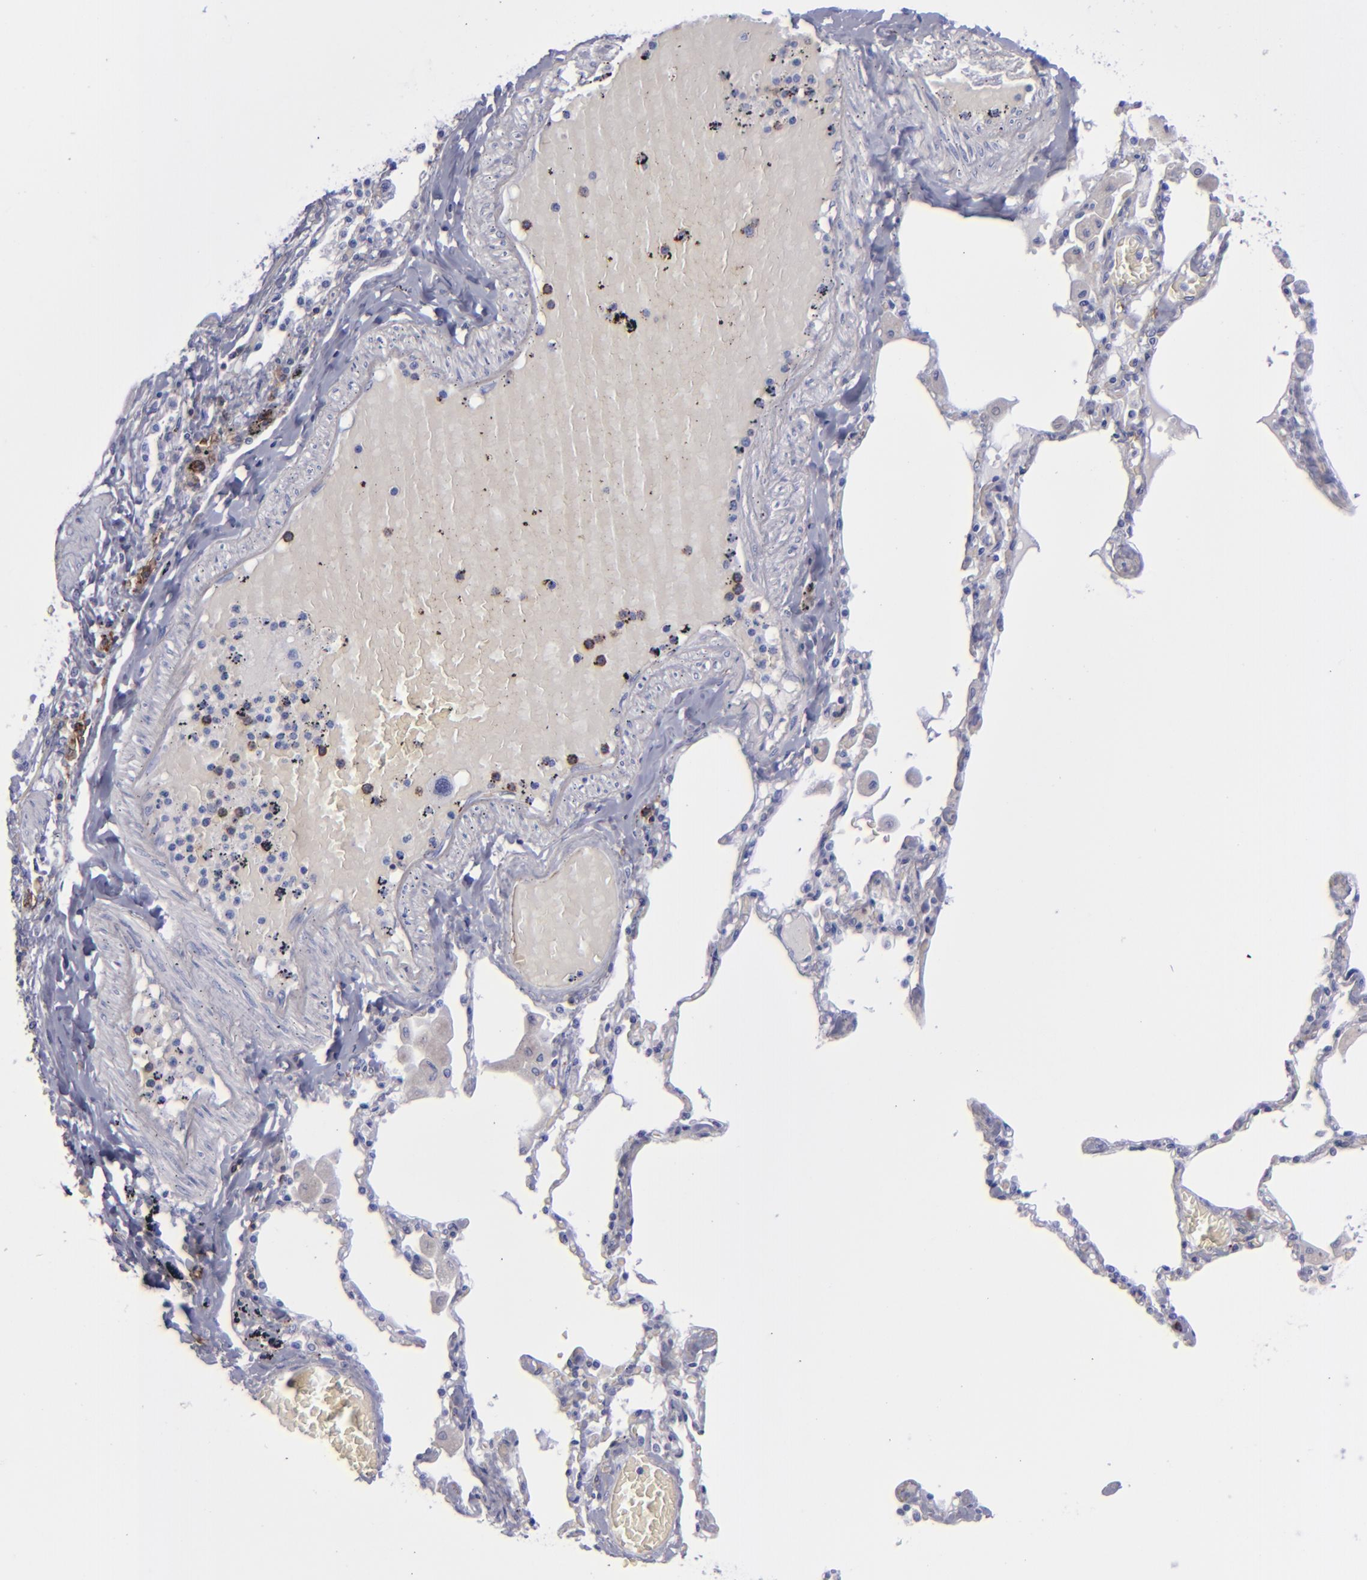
{"staining": {"intensity": "negative", "quantity": "none", "location": "none"}, "tissue": "bronchus", "cell_type": "Respiratory epithelial cells", "image_type": "normal", "snomed": [{"axis": "morphology", "description": "Normal tissue, NOS"}, {"axis": "morphology", "description": "Squamous cell carcinoma, NOS"}, {"axis": "topography", "description": "Bronchus"}, {"axis": "topography", "description": "Lung"}], "caption": "Immunohistochemistry histopathology image of normal human bronchus stained for a protein (brown), which shows no positivity in respiratory epithelial cells.", "gene": "CD27", "patient": {"sex": "female", "age": 47}}